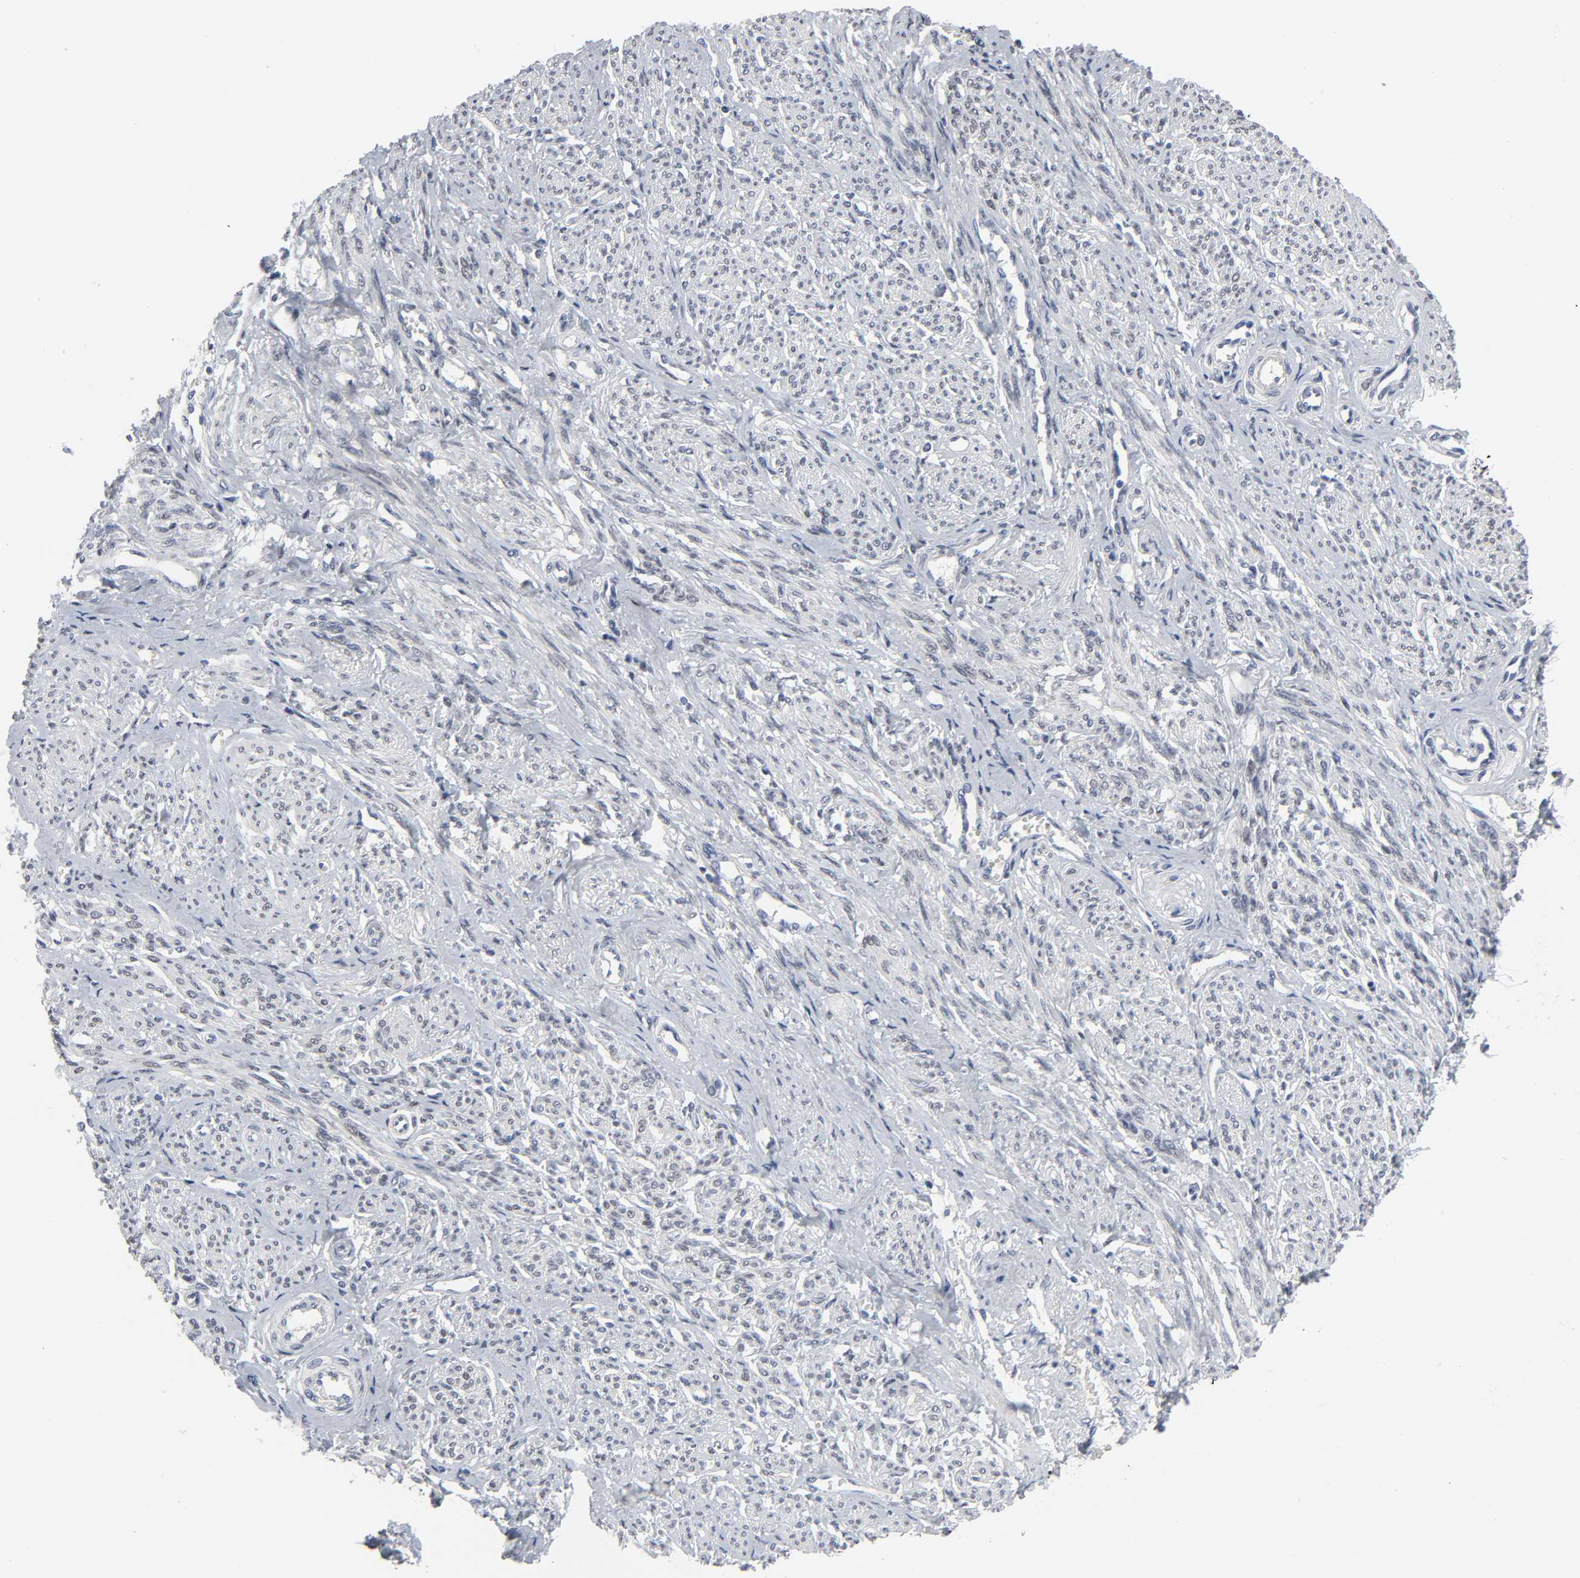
{"staining": {"intensity": "negative", "quantity": "none", "location": "none"}, "tissue": "smooth muscle", "cell_type": "Smooth muscle cells", "image_type": "normal", "snomed": [{"axis": "morphology", "description": "Normal tissue, NOS"}, {"axis": "topography", "description": "Smooth muscle"}], "caption": "This is an IHC histopathology image of benign smooth muscle. There is no staining in smooth muscle cells.", "gene": "SALL2", "patient": {"sex": "female", "age": 65}}